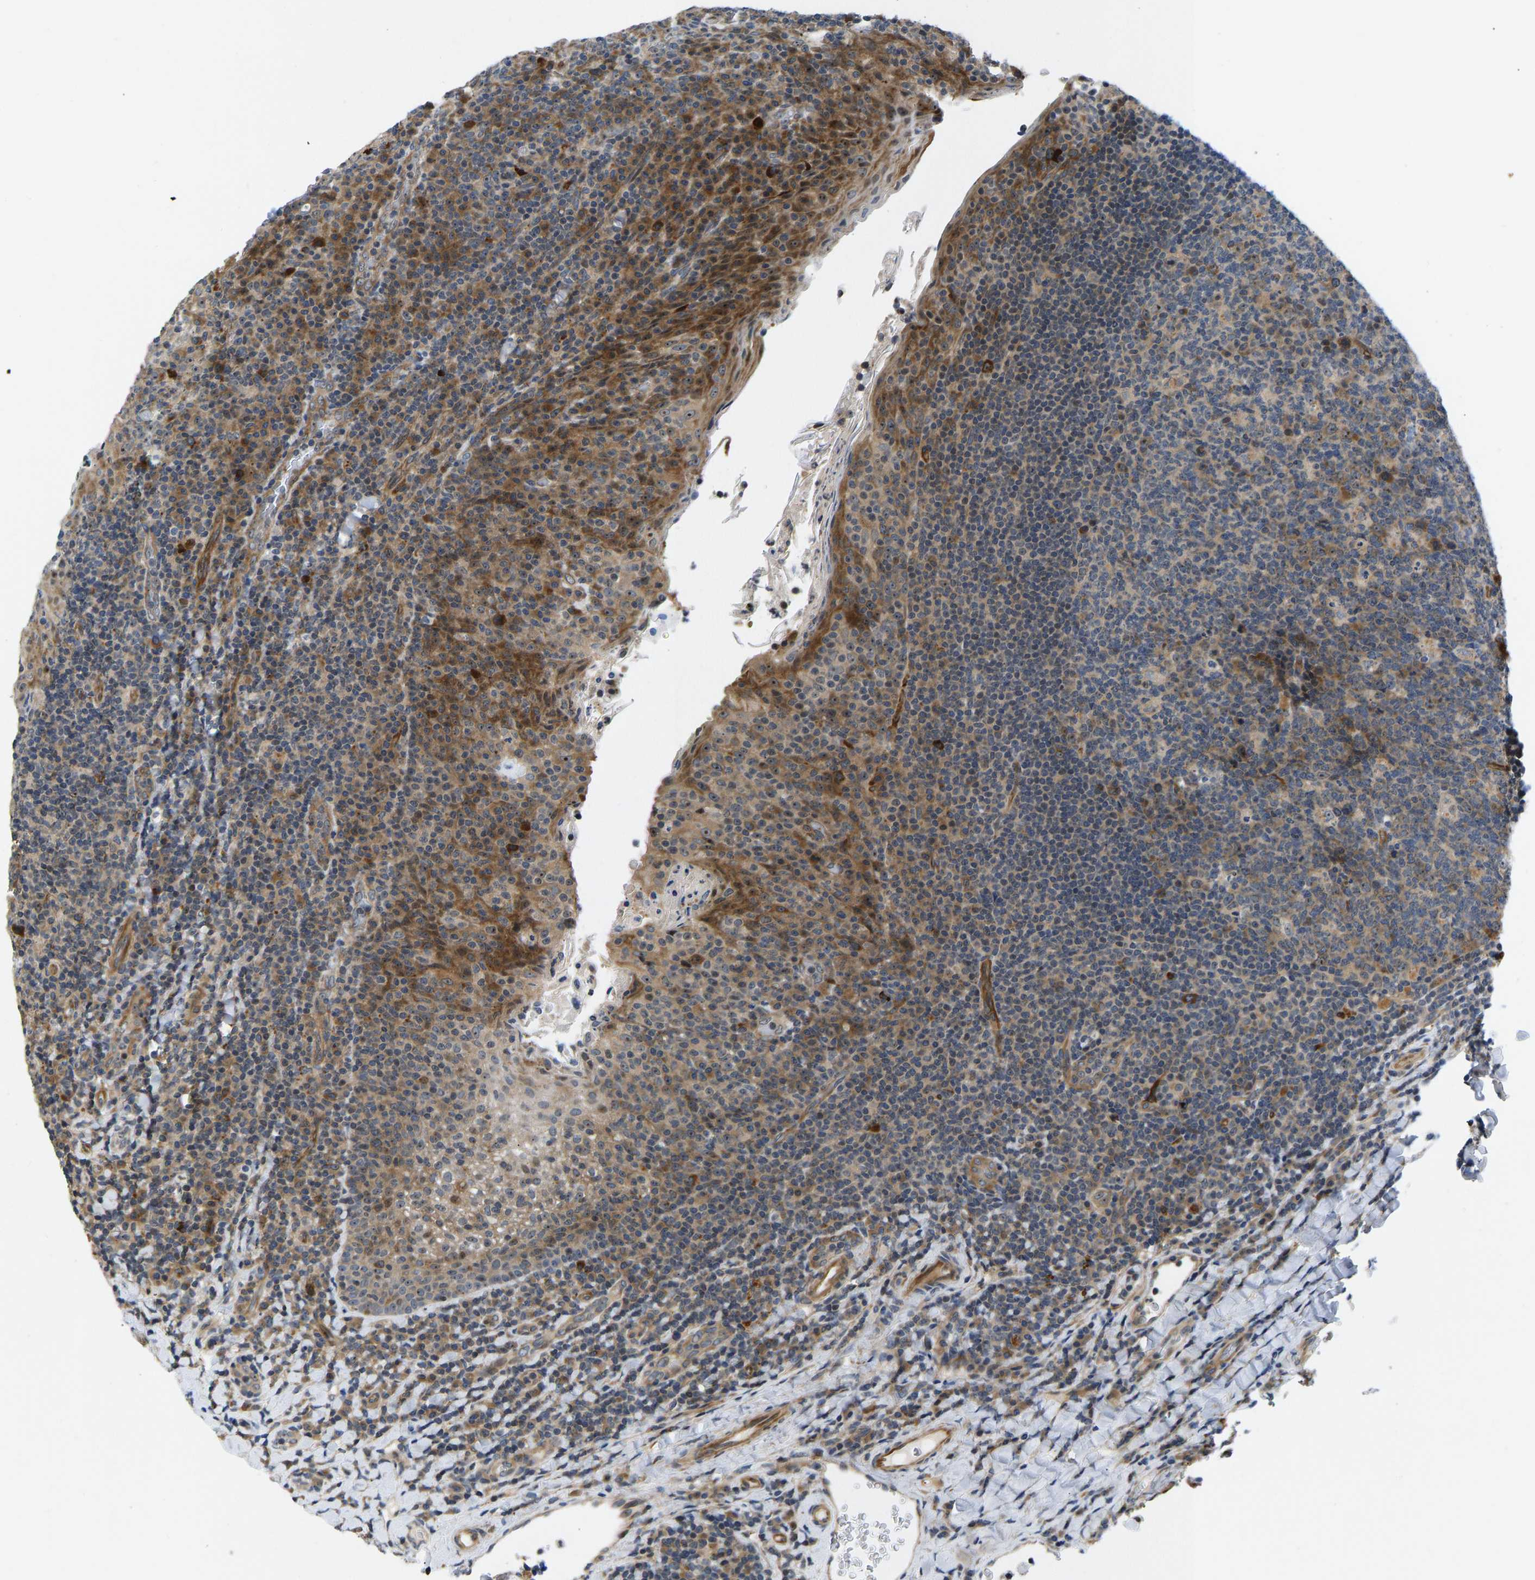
{"staining": {"intensity": "moderate", "quantity": "<25%", "location": "cytoplasmic/membranous"}, "tissue": "tonsil", "cell_type": "Germinal center cells", "image_type": "normal", "snomed": [{"axis": "morphology", "description": "Normal tissue, NOS"}, {"axis": "topography", "description": "Tonsil"}], "caption": "About <25% of germinal center cells in normal human tonsil reveal moderate cytoplasmic/membranous protein positivity as visualized by brown immunohistochemical staining.", "gene": "RESF1", "patient": {"sex": "male", "age": 17}}